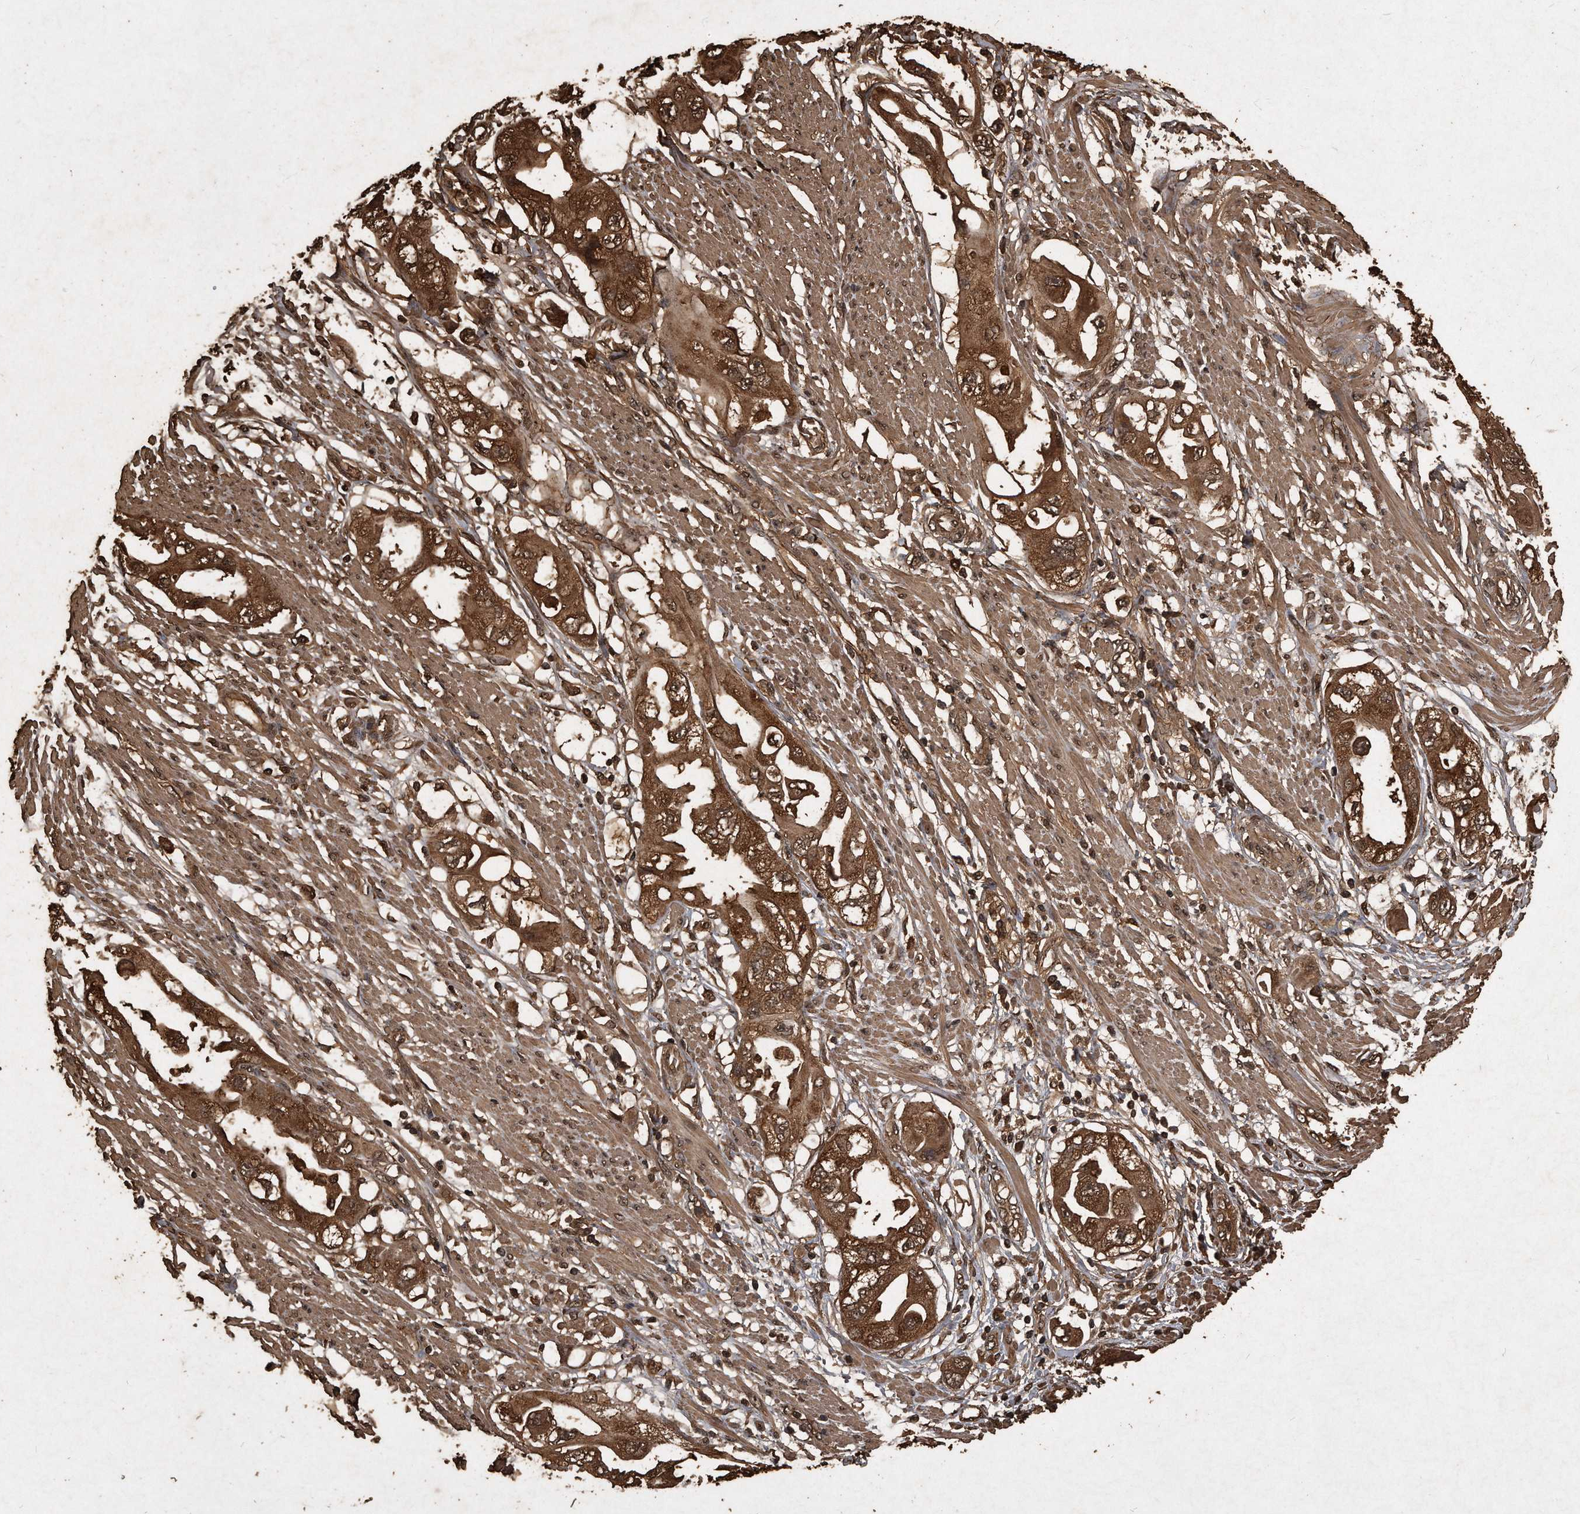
{"staining": {"intensity": "strong", "quantity": ">75%", "location": "cytoplasmic/membranous"}, "tissue": "endometrial cancer", "cell_type": "Tumor cells", "image_type": "cancer", "snomed": [{"axis": "morphology", "description": "Adenocarcinoma, NOS"}, {"axis": "topography", "description": "Endometrium"}], "caption": "Immunohistochemical staining of human adenocarcinoma (endometrial) demonstrates strong cytoplasmic/membranous protein expression in approximately >75% of tumor cells.", "gene": "CFLAR", "patient": {"sex": "female", "age": 67}}